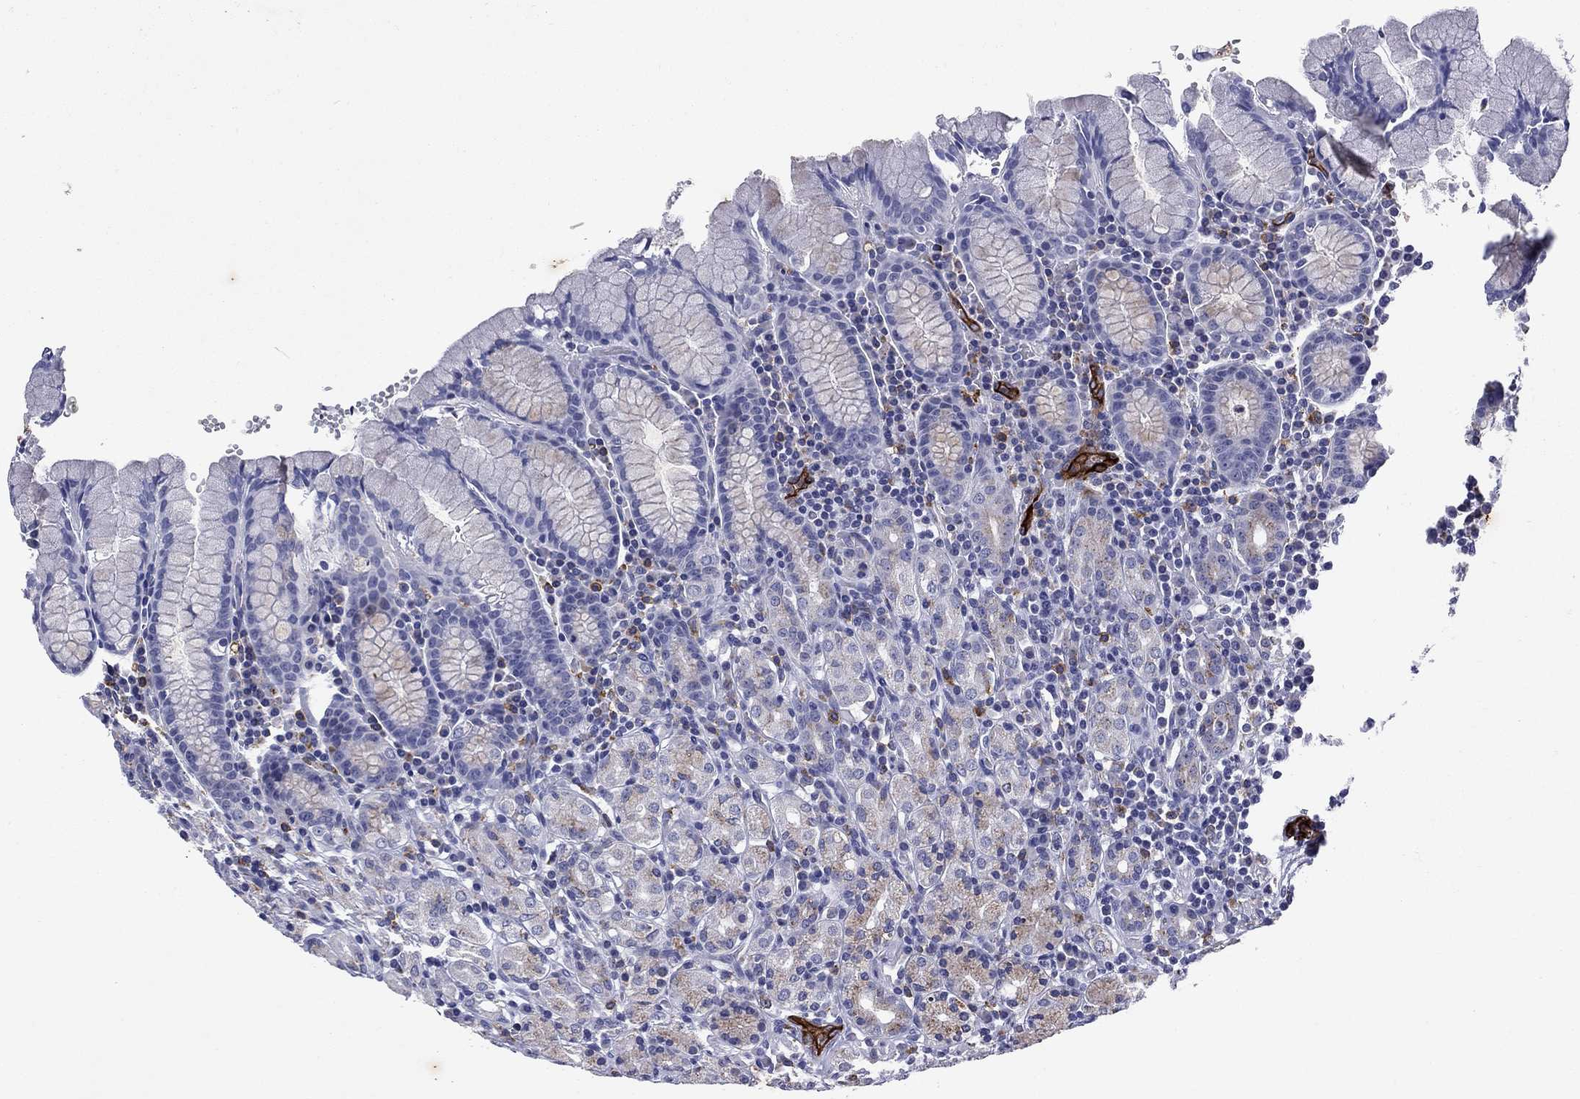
{"staining": {"intensity": "negative", "quantity": "none", "location": "none"}, "tissue": "stomach", "cell_type": "Glandular cells", "image_type": "normal", "snomed": [{"axis": "morphology", "description": "Normal tissue, NOS"}, {"axis": "topography", "description": "Stomach, upper"}, {"axis": "topography", "description": "Stomach"}], "caption": "This is an immunohistochemistry (IHC) histopathology image of unremarkable human stomach. There is no staining in glandular cells.", "gene": "MADCAM1", "patient": {"sex": "male", "age": 62}}